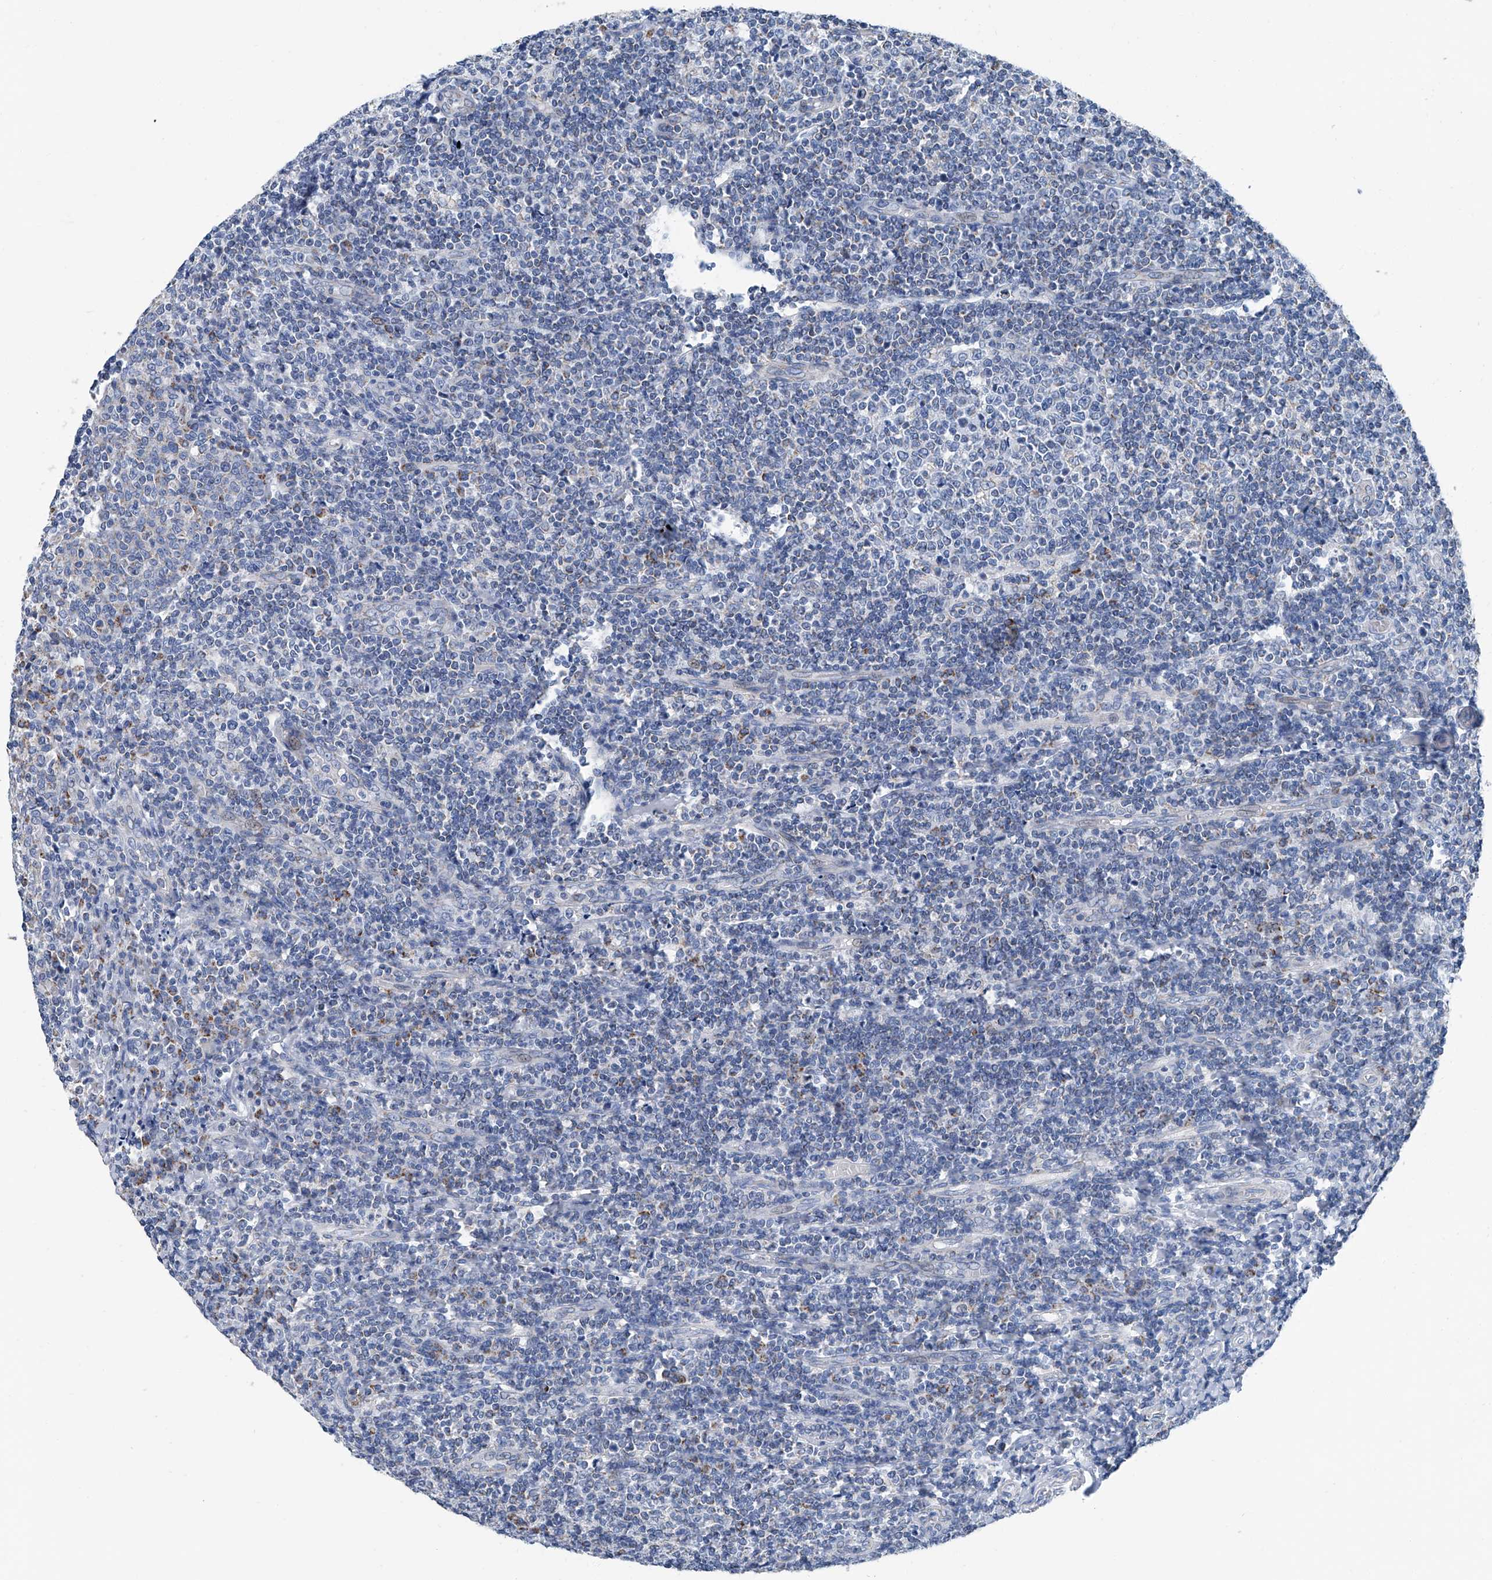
{"staining": {"intensity": "negative", "quantity": "none", "location": "none"}, "tissue": "tonsil", "cell_type": "Germinal center cells", "image_type": "normal", "snomed": [{"axis": "morphology", "description": "Normal tissue, NOS"}, {"axis": "topography", "description": "Tonsil"}], "caption": "The immunohistochemistry (IHC) micrograph has no significant staining in germinal center cells of tonsil. The staining is performed using DAB (3,3'-diaminobenzidine) brown chromogen with nuclei counter-stained in using hematoxylin.", "gene": "MT", "patient": {"sex": "female", "age": 19}}